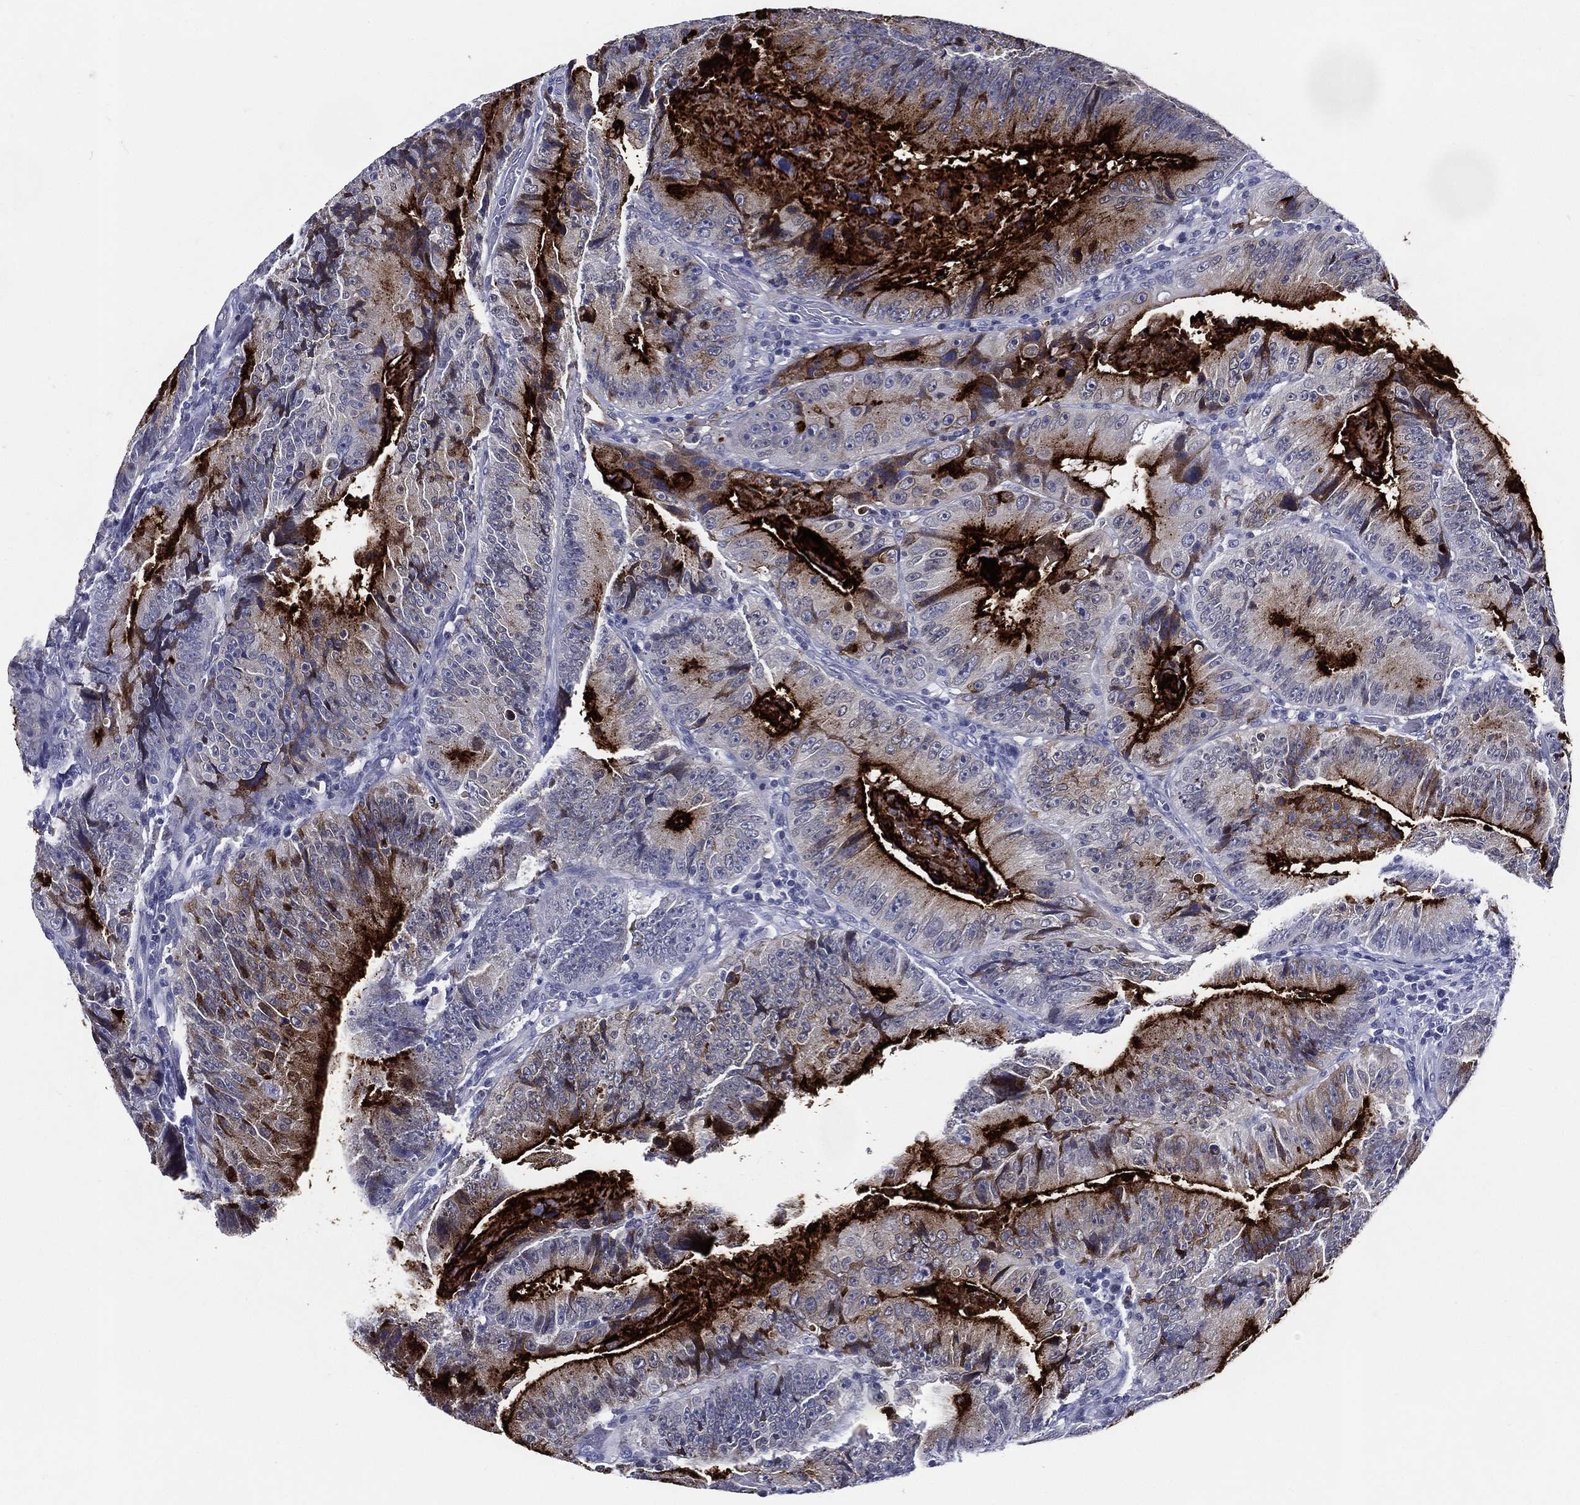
{"staining": {"intensity": "strong", "quantity": "25%-75%", "location": "cytoplasmic/membranous"}, "tissue": "colorectal cancer", "cell_type": "Tumor cells", "image_type": "cancer", "snomed": [{"axis": "morphology", "description": "Adenocarcinoma, NOS"}, {"axis": "topography", "description": "Colon"}], "caption": "Immunohistochemistry (IHC) (DAB) staining of colorectal cancer exhibits strong cytoplasmic/membranous protein expression in about 25%-75% of tumor cells.", "gene": "ACE2", "patient": {"sex": "female", "age": 86}}